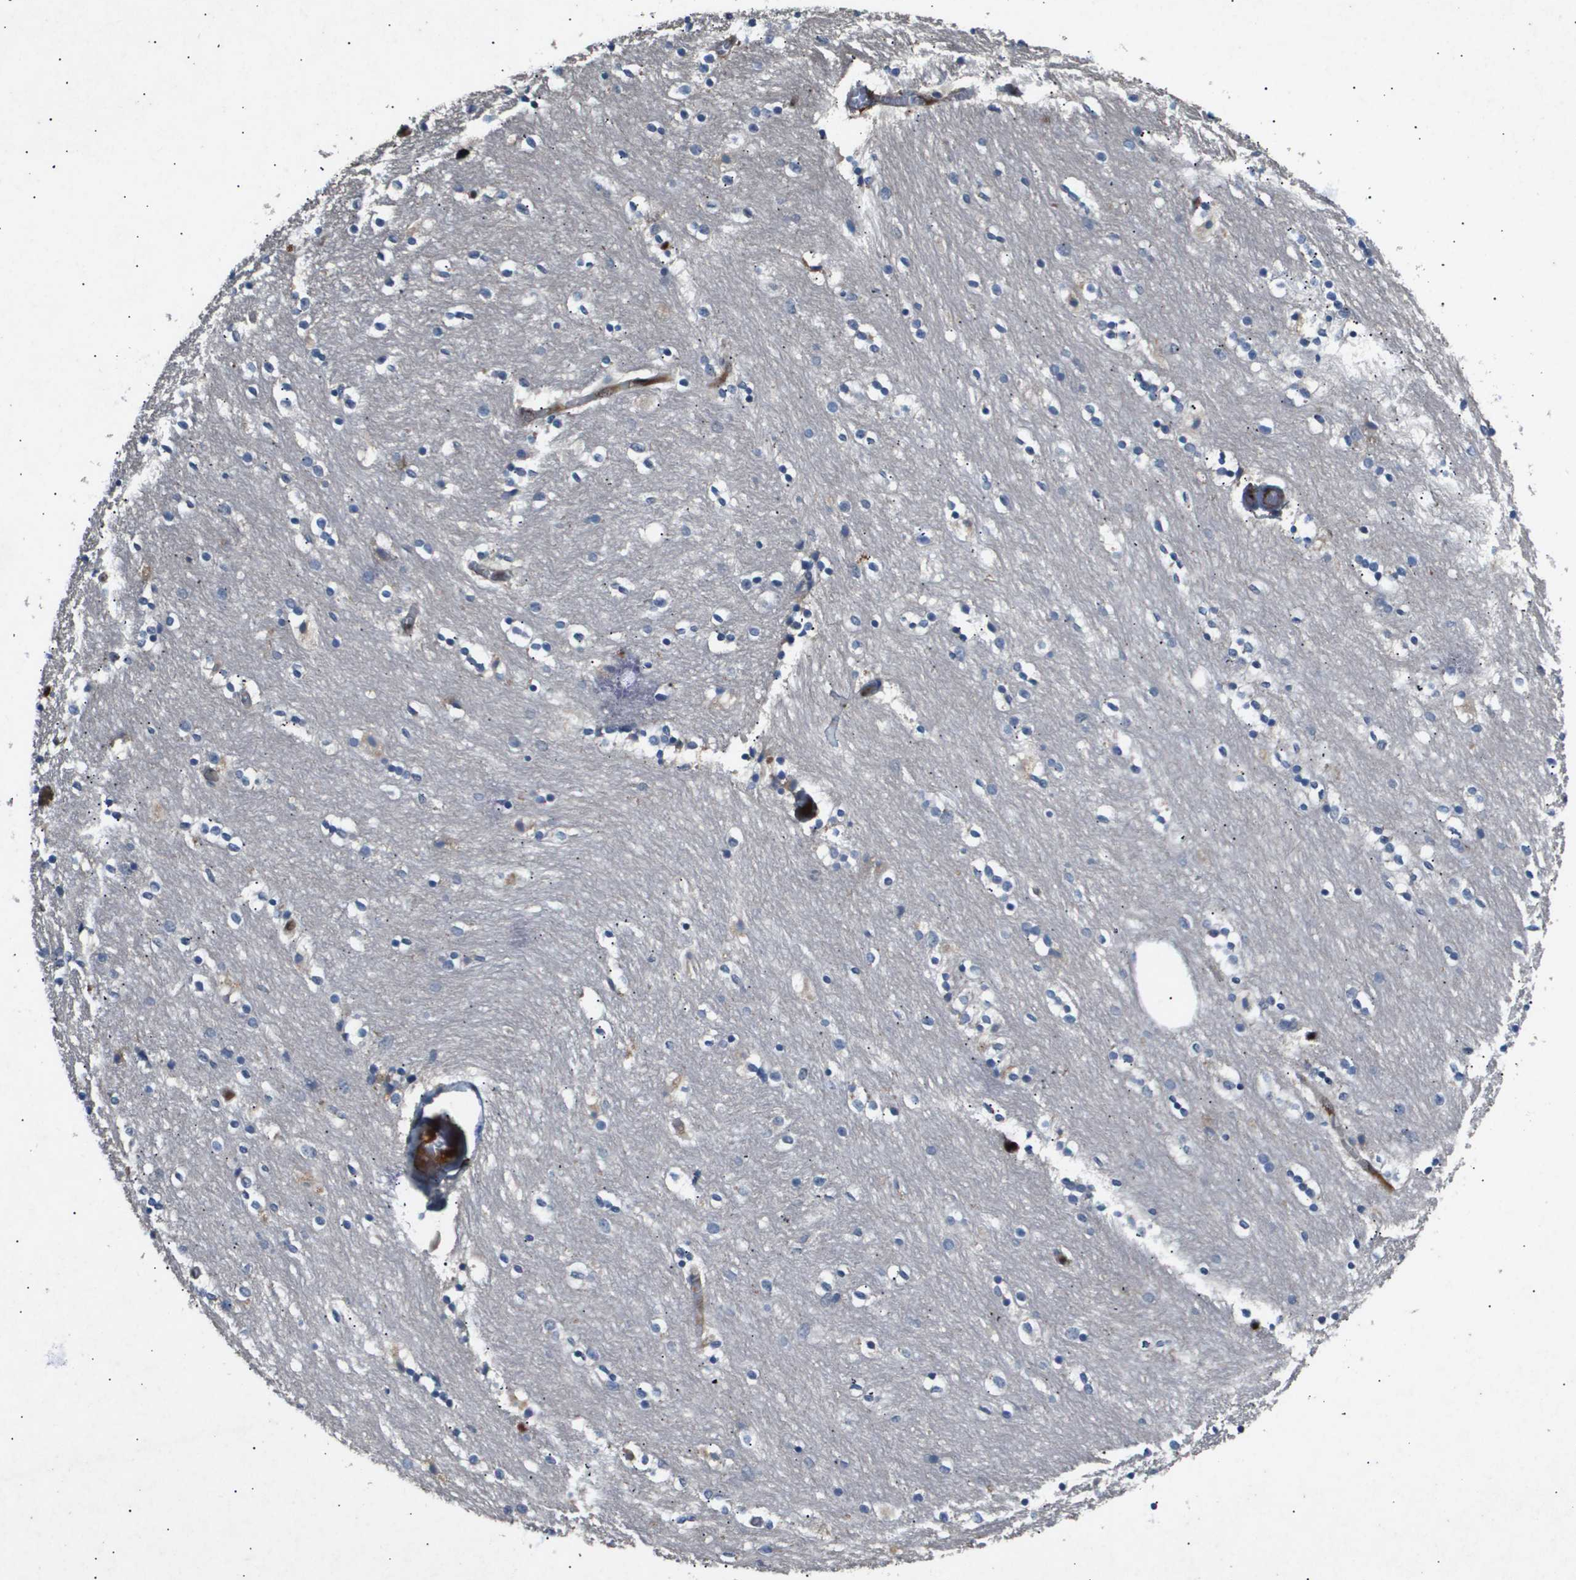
{"staining": {"intensity": "weak", "quantity": "<25%", "location": "cytoplasmic/membranous"}, "tissue": "caudate", "cell_type": "Glial cells", "image_type": "normal", "snomed": [{"axis": "morphology", "description": "Normal tissue, NOS"}, {"axis": "topography", "description": "Lateral ventricle wall"}], "caption": "This is a micrograph of immunohistochemistry staining of unremarkable caudate, which shows no expression in glial cells.", "gene": "ERG", "patient": {"sex": "female", "age": 54}}